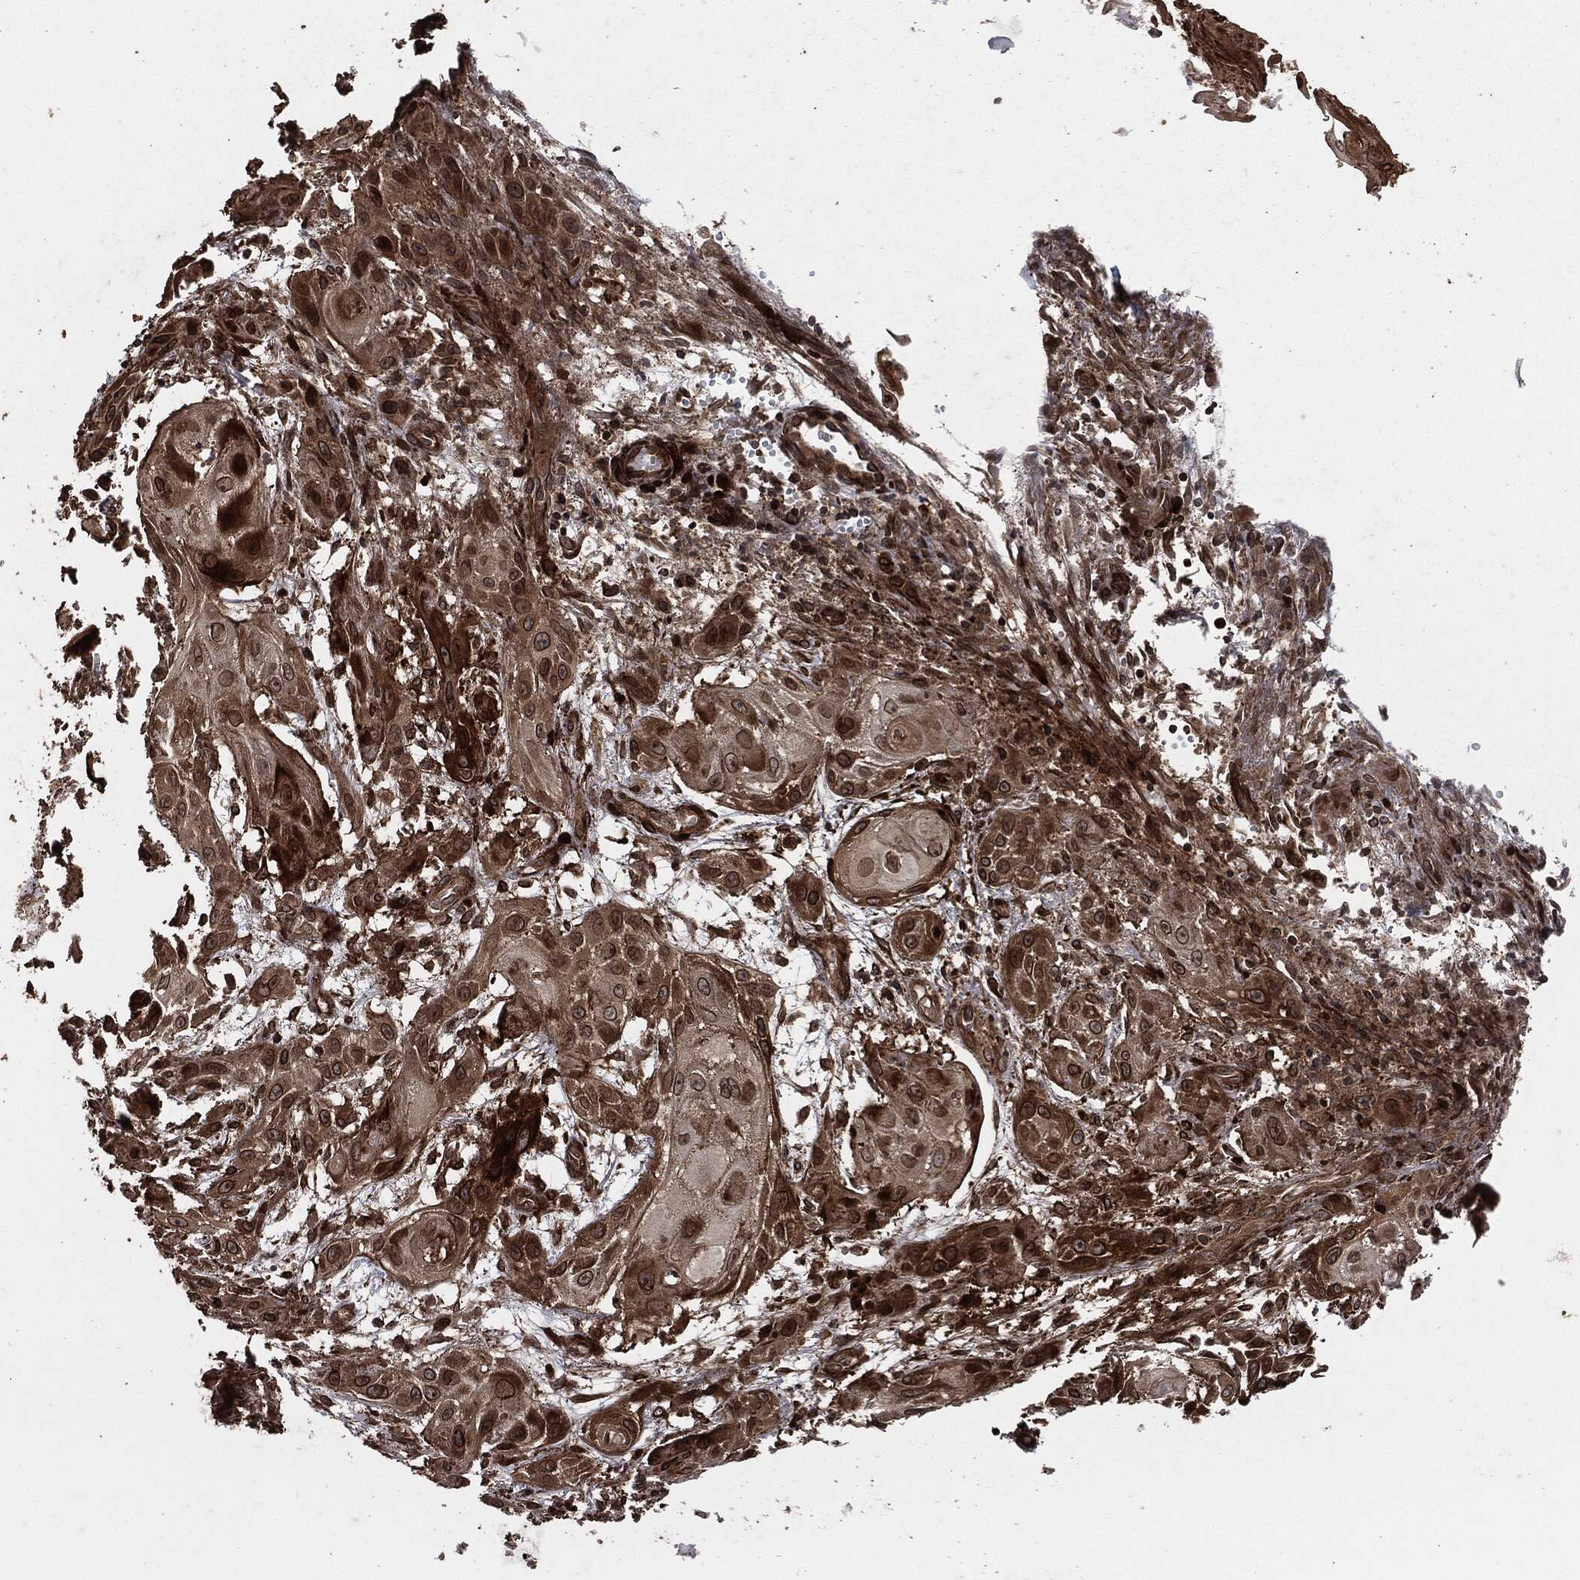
{"staining": {"intensity": "moderate", "quantity": ">75%", "location": "cytoplasmic/membranous"}, "tissue": "skin cancer", "cell_type": "Tumor cells", "image_type": "cancer", "snomed": [{"axis": "morphology", "description": "Squamous cell carcinoma, NOS"}, {"axis": "topography", "description": "Skin"}], "caption": "Protein staining reveals moderate cytoplasmic/membranous expression in about >75% of tumor cells in skin squamous cell carcinoma.", "gene": "IFIT1", "patient": {"sex": "male", "age": 62}}